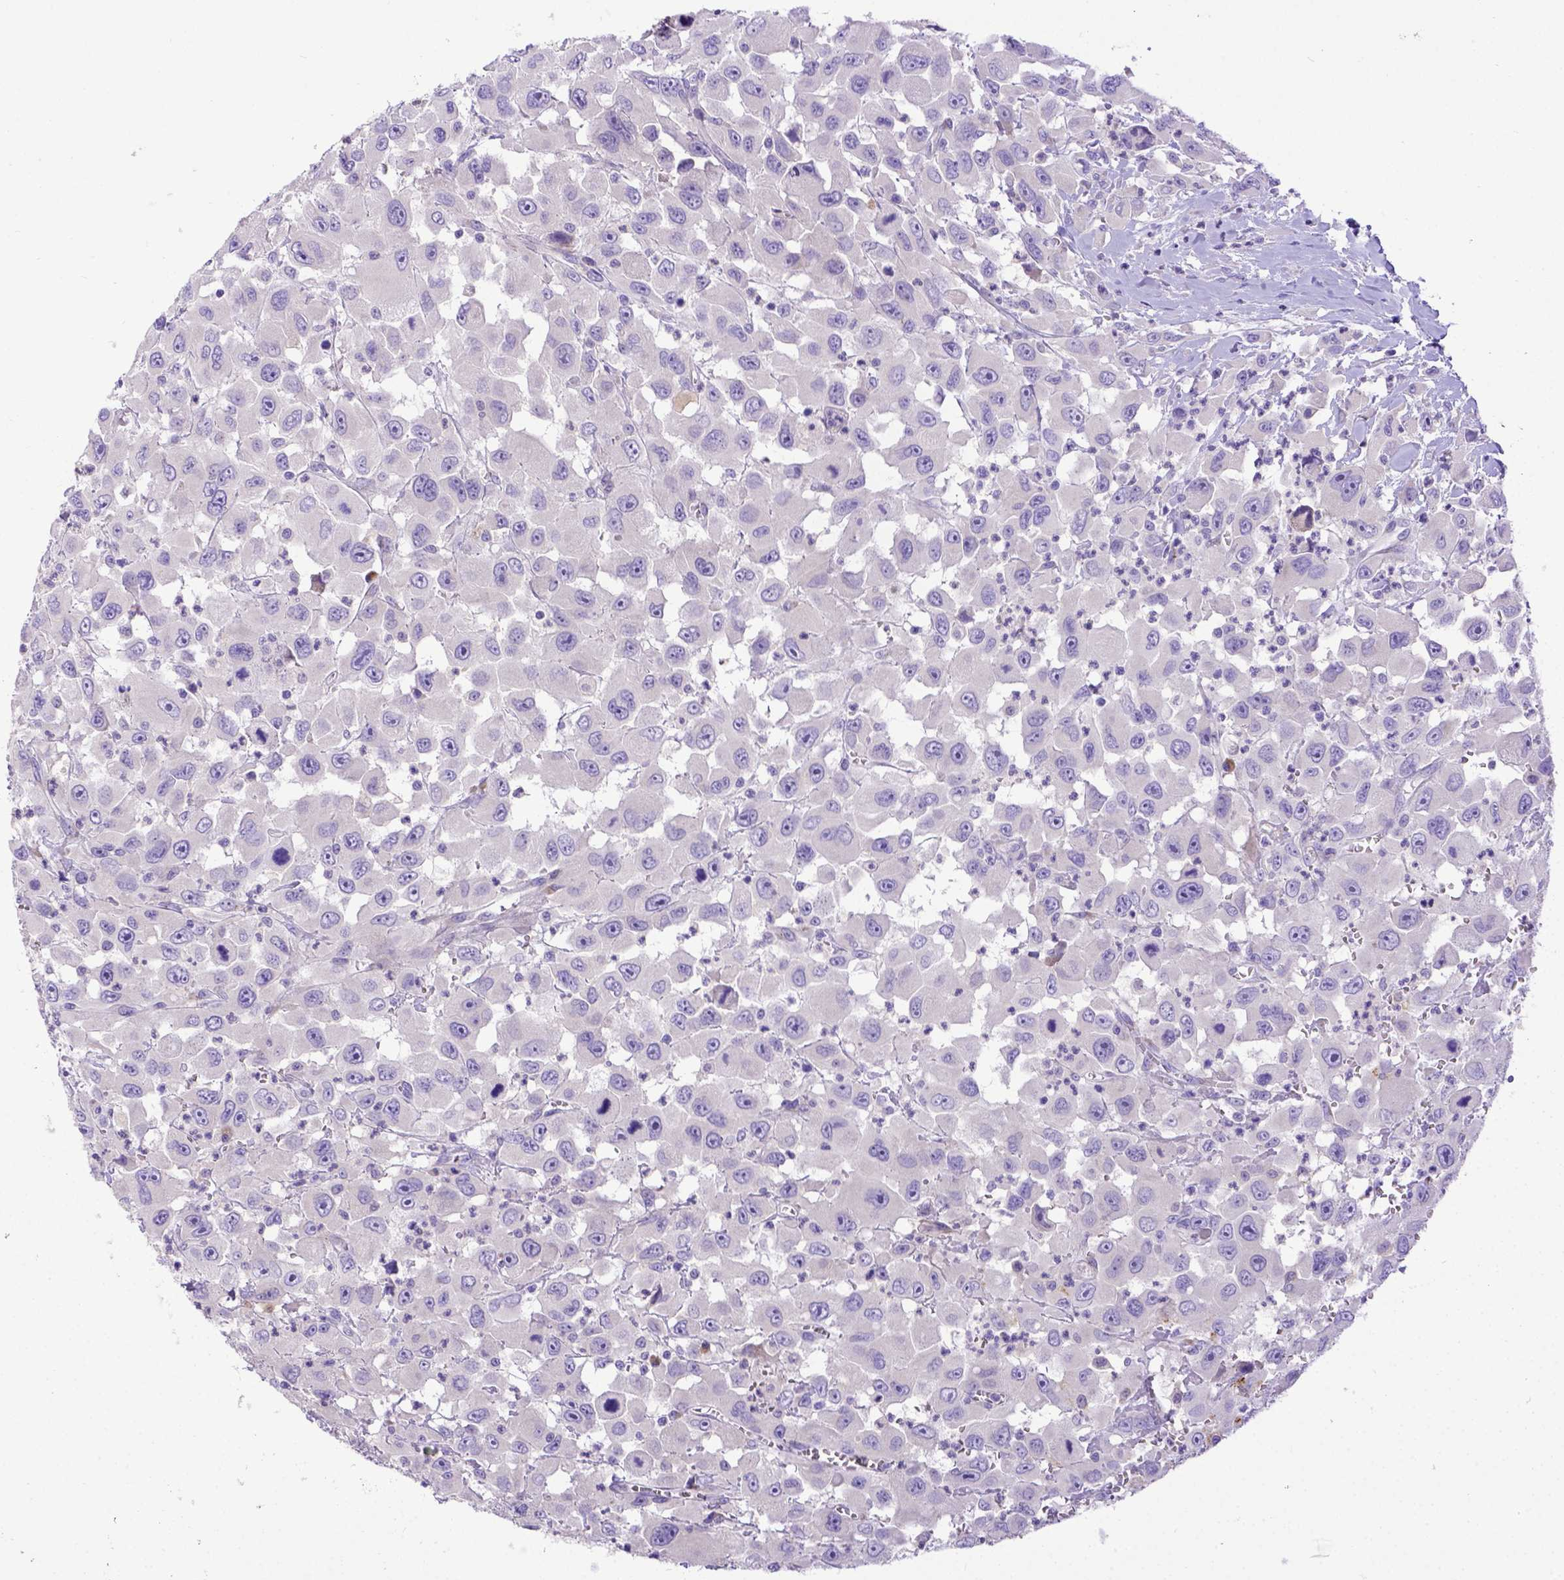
{"staining": {"intensity": "negative", "quantity": "none", "location": "none"}, "tissue": "head and neck cancer", "cell_type": "Tumor cells", "image_type": "cancer", "snomed": [{"axis": "morphology", "description": "Squamous cell carcinoma, NOS"}, {"axis": "morphology", "description": "Squamous cell carcinoma, metastatic, NOS"}, {"axis": "topography", "description": "Oral tissue"}, {"axis": "topography", "description": "Head-Neck"}], "caption": "IHC of human head and neck cancer demonstrates no positivity in tumor cells.", "gene": "CFAP300", "patient": {"sex": "female", "age": 85}}